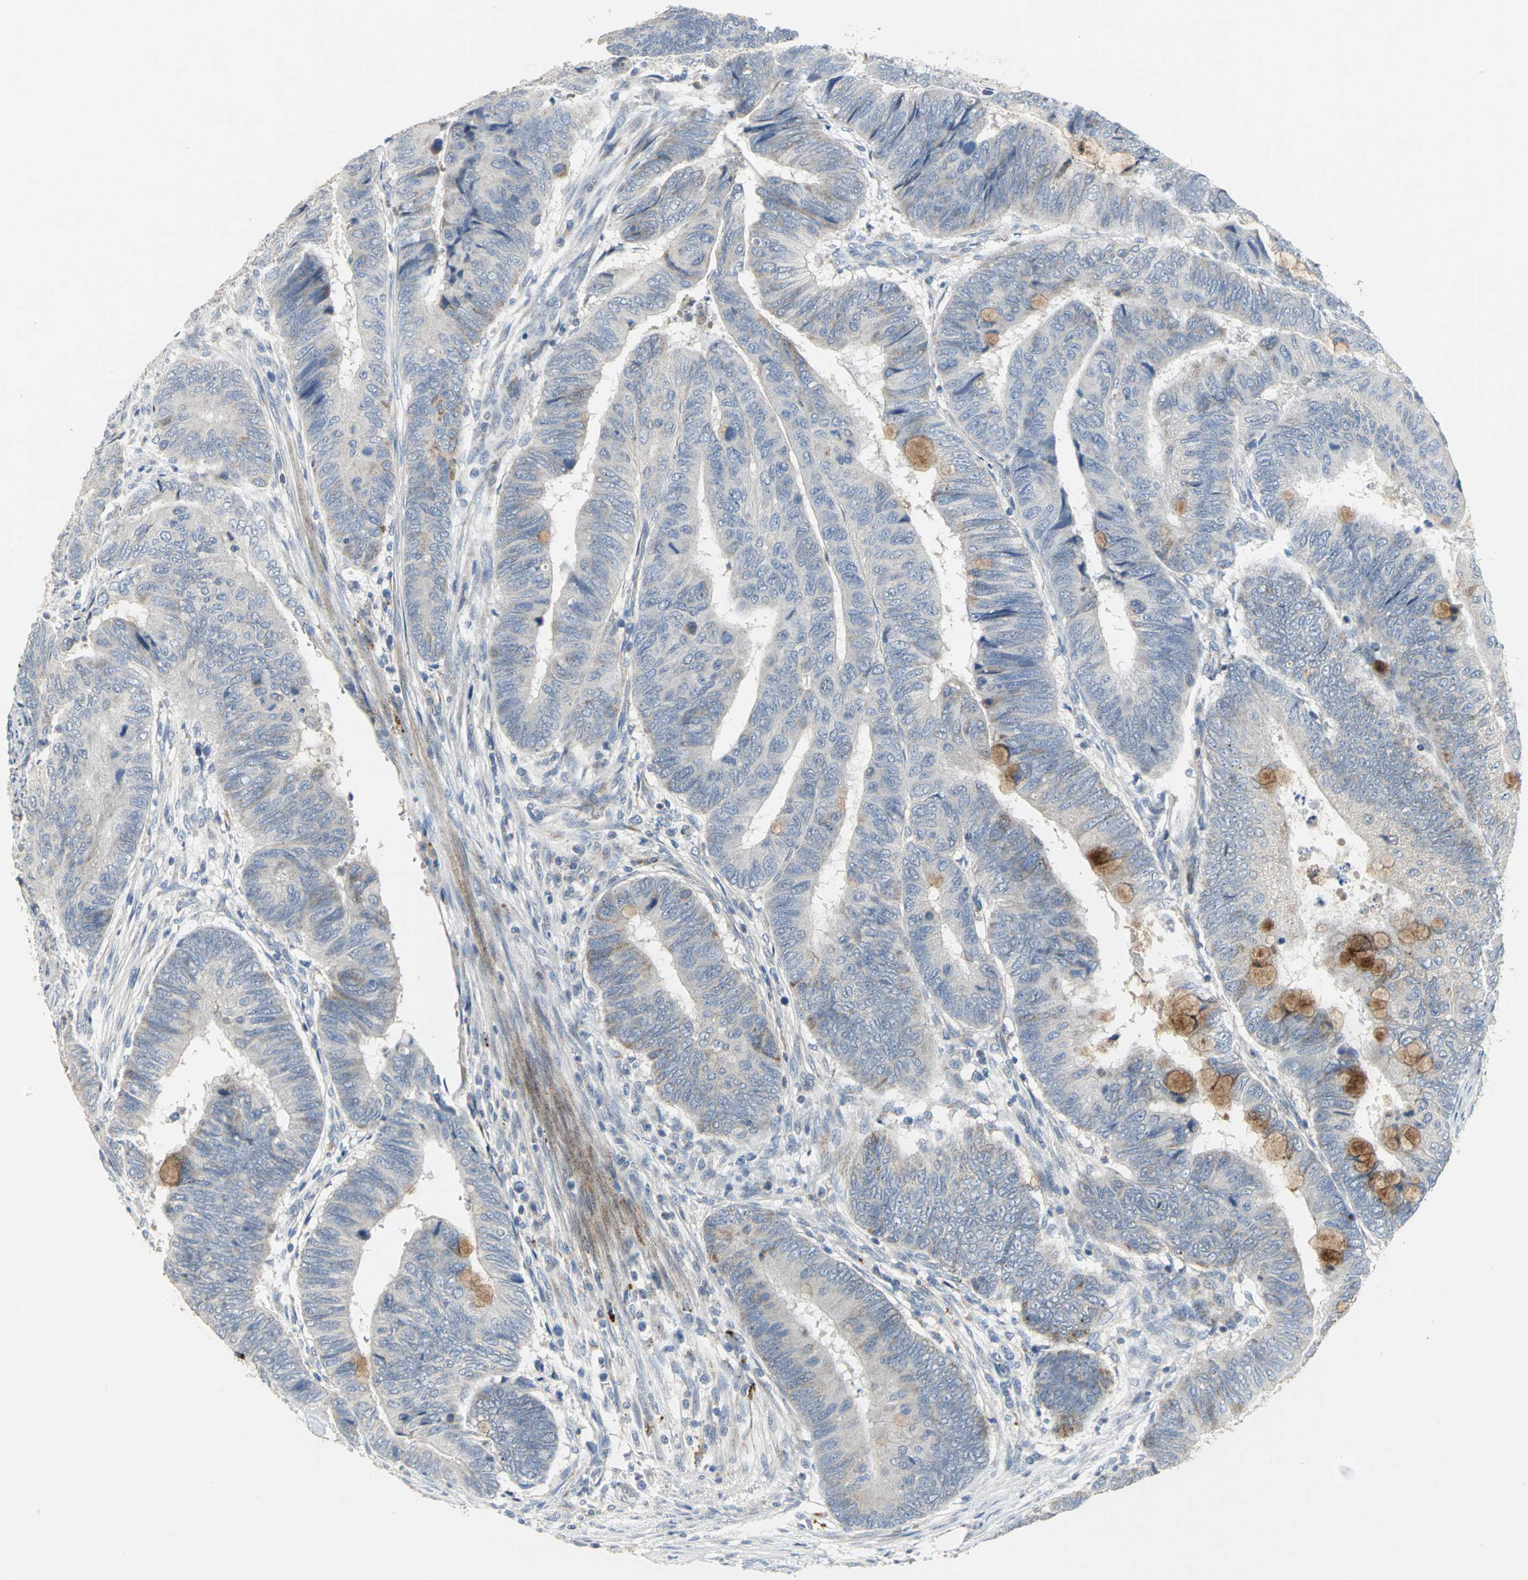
{"staining": {"intensity": "weak", "quantity": "25%-75%", "location": "cytoplasmic/membranous"}, "tissue": "colorectal cancer", "cell_type": "Tumor cells", "image_type": "cancer", "snomed": [{"axis": "morphology", "description": "Normal tissue, NOS"}, {"axis": "morphology", "description": "Adenocarcinoma, NOS"}, {"axis": "topography", "description": "Rectum"}, {"axis": "topography", "description": "Peripheral nerve tissue"}], "caption": "Protein analysis of colorectal cancer (adenocarcinoma) tissue shows weak cytoplasmic/membranous staining in about 25%-75% of tumor cells.", "gene": "SPPL2B", "patient": {"sex": "male", "age": 92}}